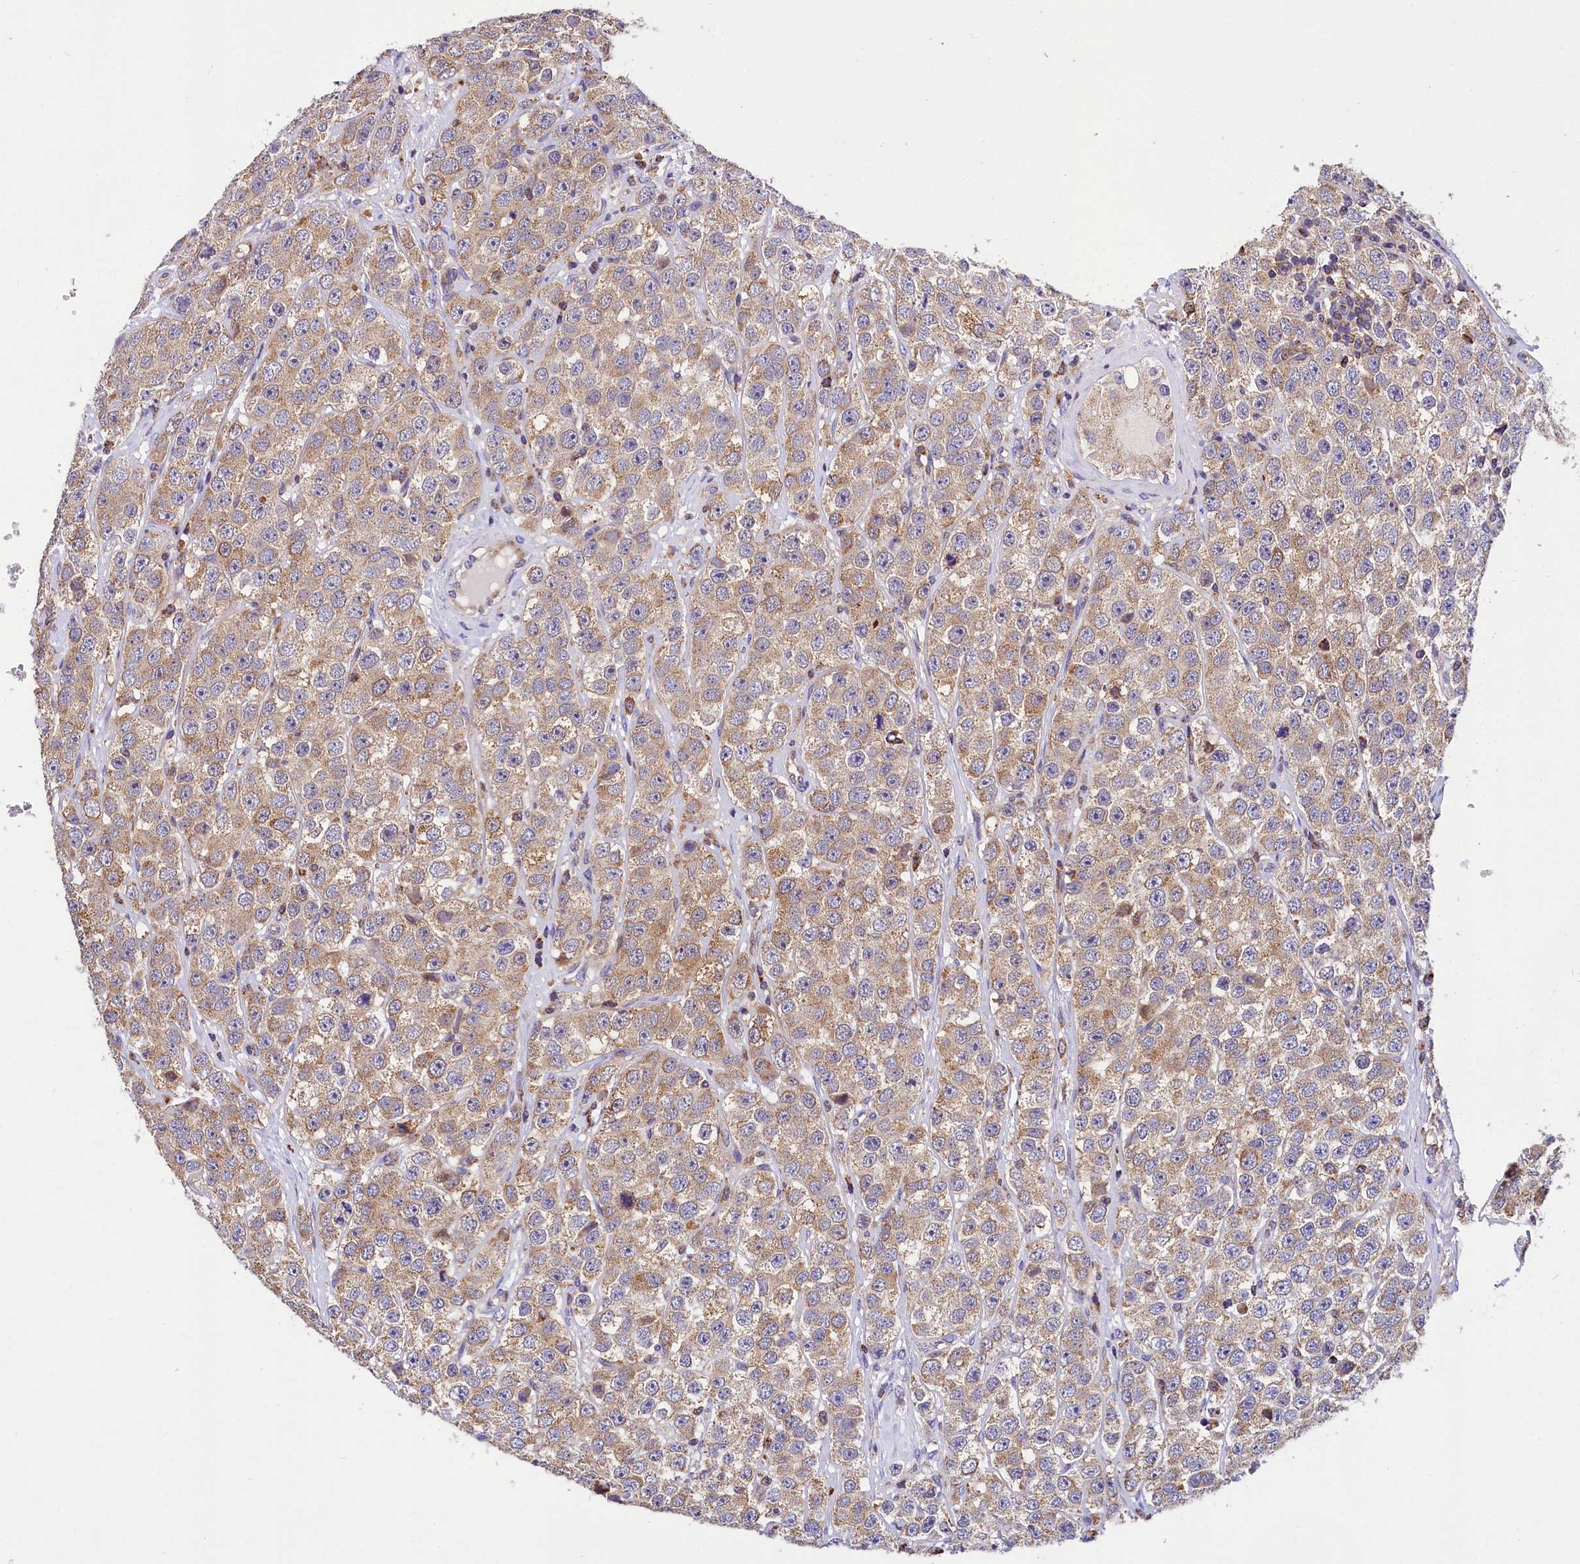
{"staining": {"intensity": "moderate", "quantity": ">75%", "location": "cytoplasmic/membranous"}, "tissue": "testis cancer", "cell_type": "Tumor cells", "image_type": "cancer", "snomed": [{"axis": "morphology", "description": "Seminoma, NOS"}, {"axis": "topography", "description": "Testis"}], "caption": "A brown stain labels moderate cytoplasmic/membranous positivity of a protein in testis cancer tumor cells.", "gene": "TASOR2", "patient": {"sex": "male", "age": 28}}